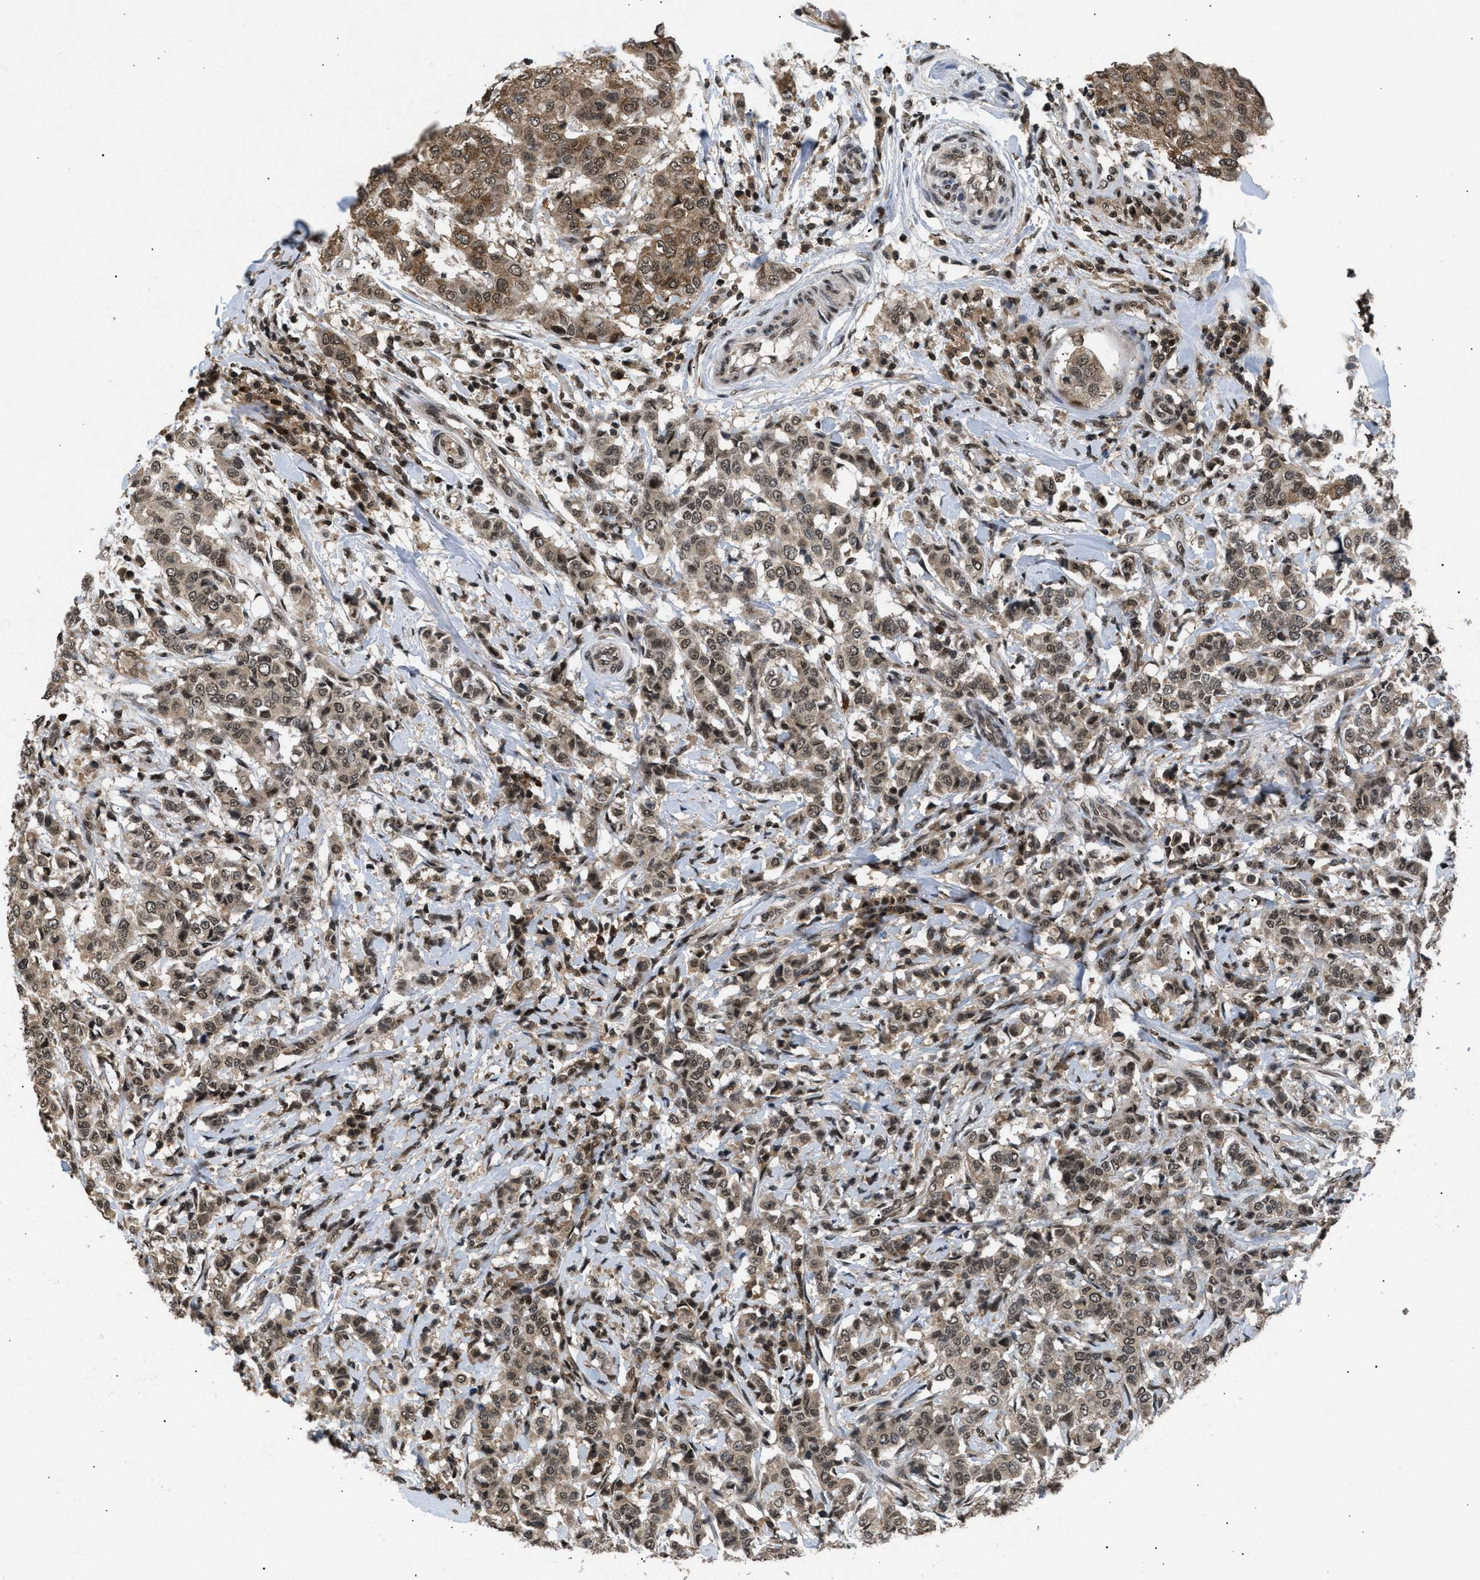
{"staining": {"intensity": "moderate", "quantity": ">75%", "location": "nuclear"}, "tissue": "breast cancer", "cell_type": "Tumor cells", "image_type": "cancer", "snomed": [{"axis": "morphology", "description": "Duct carcinoma"}, {"axis": "topography", "description": "Breast"}], "caption": "Tumor cells demonstrate medium levels of moderate nuclear expression in approximately >75% of cells in infiltrating ductal carcinoma (breast). (brown staining indicates protein expression, while blue staining denotes nuclei).", "gene": "RBM5", "patient": {"sex": "female", "age": 27}}